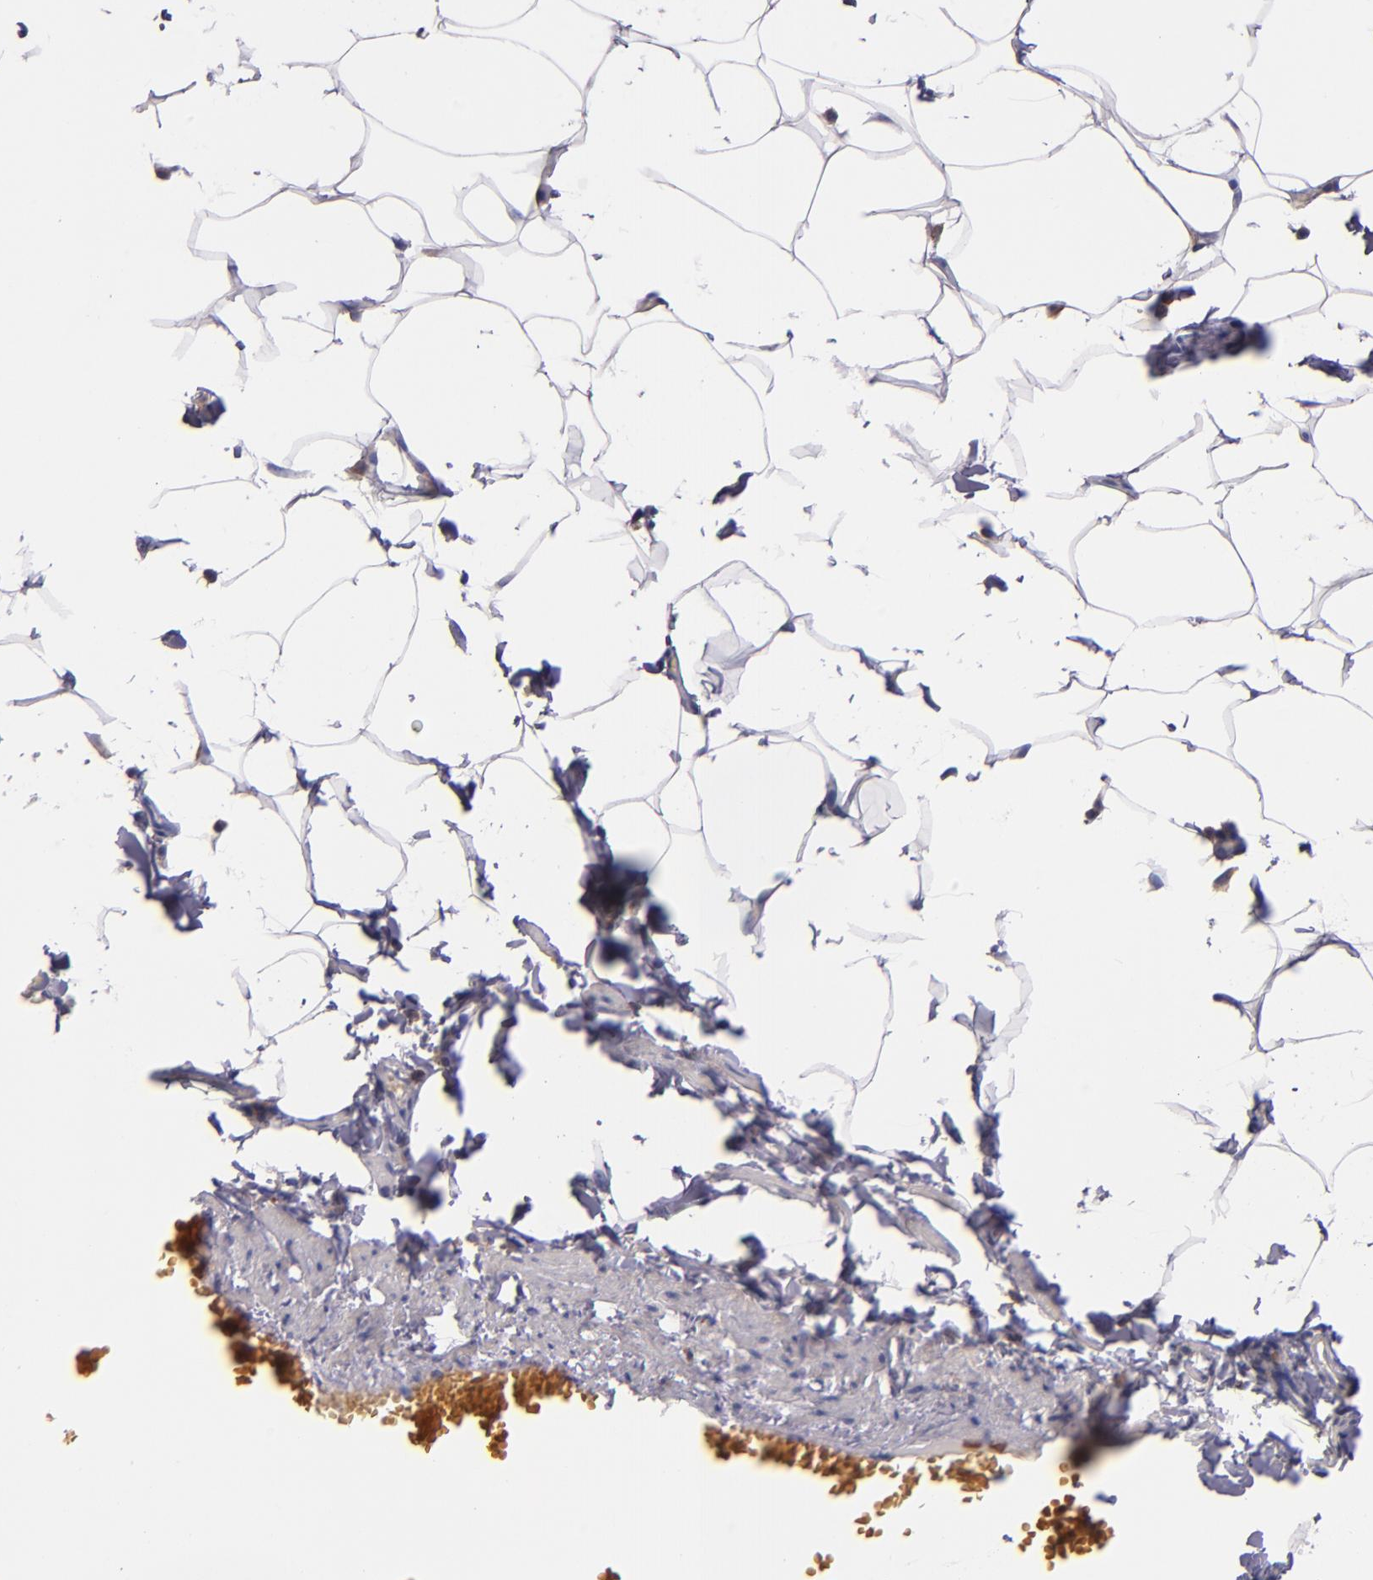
{"staining": {"intensity": "negative", "quantity": "none", "location": "none"}, "tissue": "adipose tissue", "cell_type": "Adipocytes", "image_type": "normal", "snomed": [{"axis": "morphology", "description": "Normal tissue, NOS"}, {"axis": "topography", "description": "Vascular tissue"}], "caption": "Photomicrograph shows no protein expression in adipocytes of unremarkable adipose tissue. (Brightfield microscopy of DAB (3,3'-diaminobenzidine) immunohistochemistry at high magnification).", "gene": "C5AR1", "patient": {"sex": "male", "age": 41}}